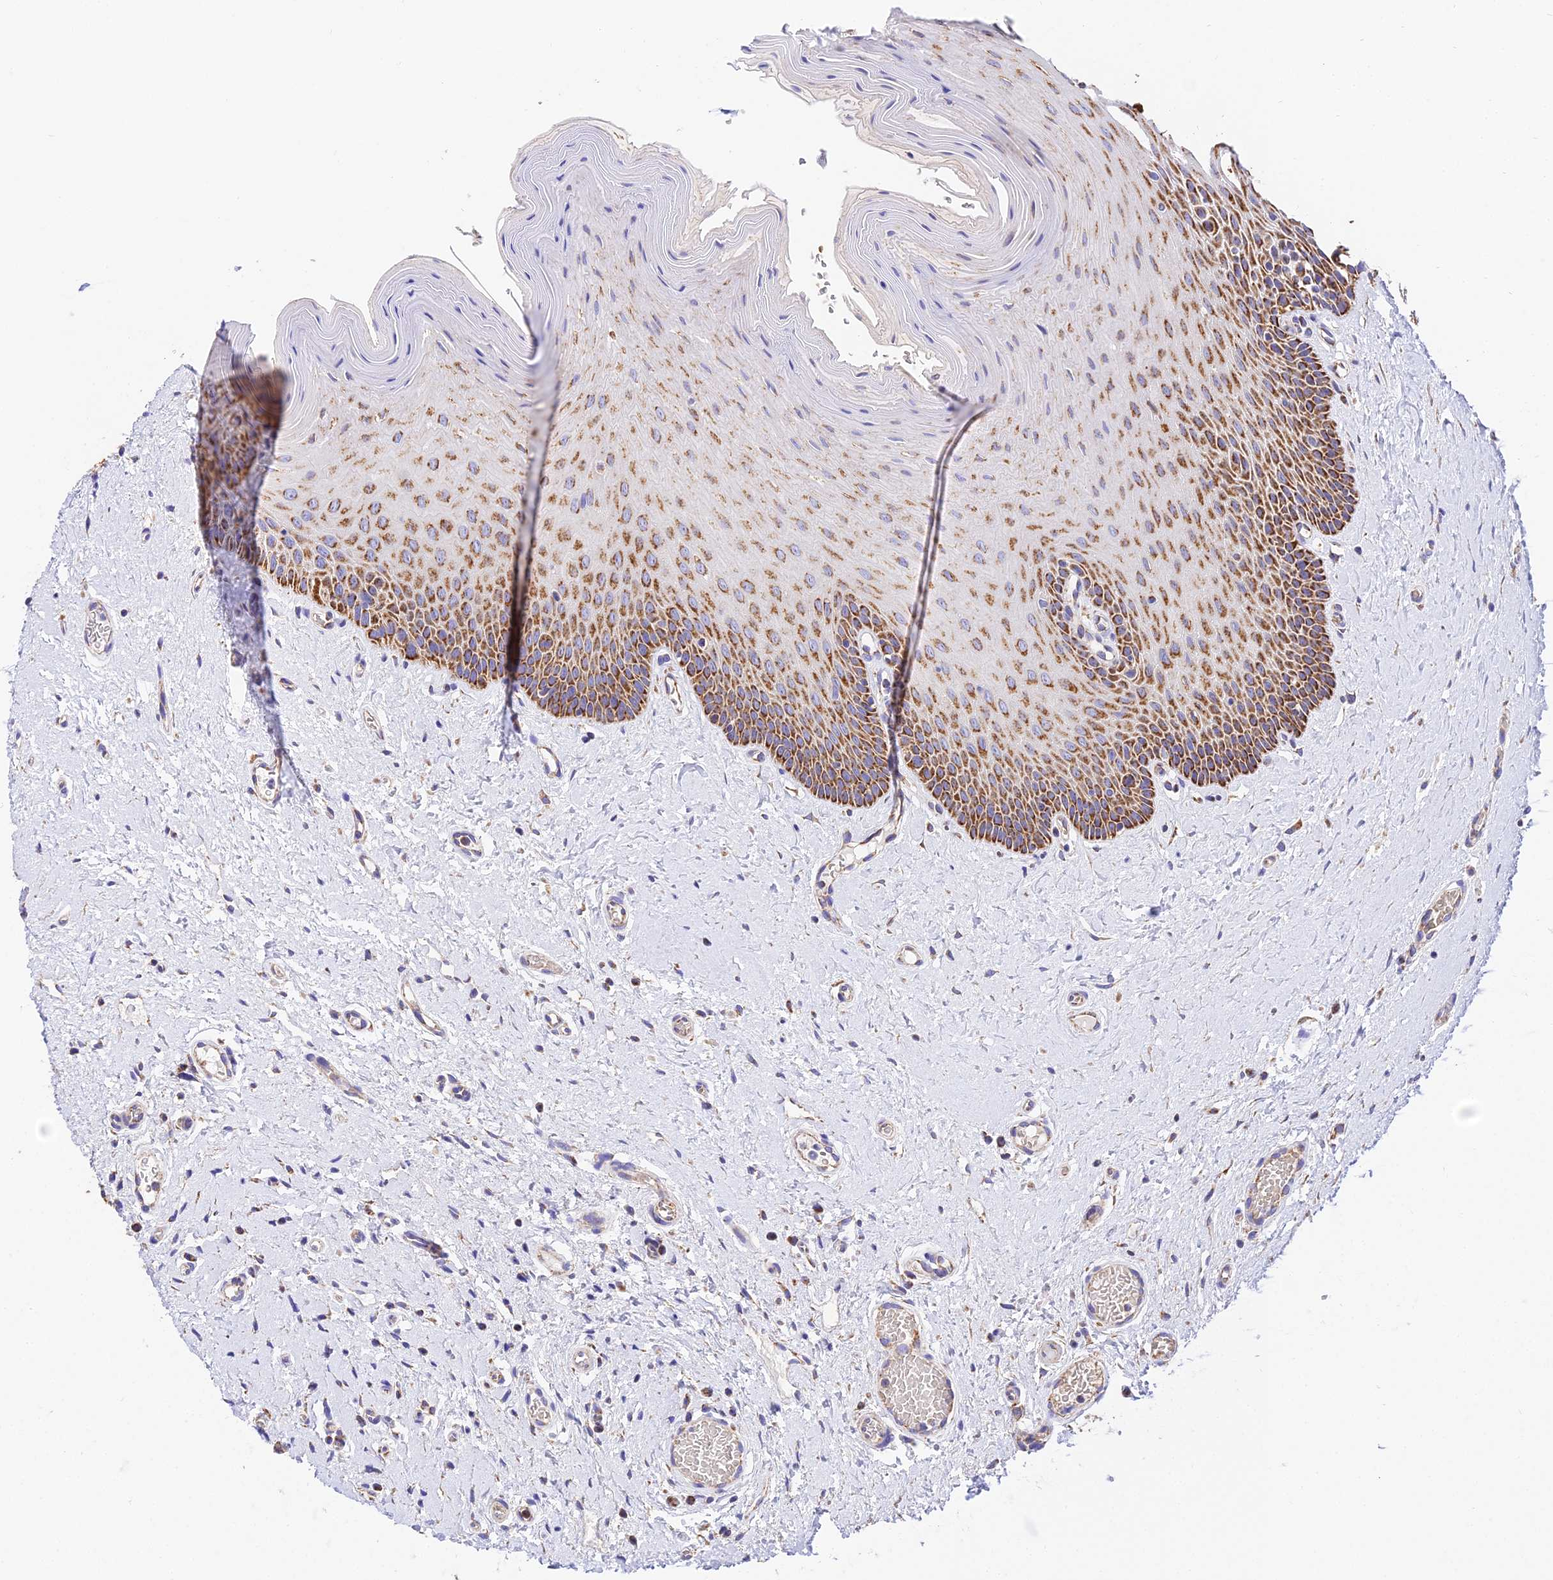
{"staining": {"intensity": "moderate", "quantity": ">75%", "location": "cytoplasmic/membranous"}, "tissue": "oral mucosa", "cell_type": "Squamous epithelial cells", "image_type": "normal", "snomed": [{"axis": "morphology", "description": "Normal tissue, NOS"}, {"axis": "topography", "description": "Oral tissue"}, {"axis": "topography", "description": "Tounge, NOS"}], "caption": "Protein analysis of normal oral mucosa reveals moderate cytoplasmic/membranous positivity in about >75% of squamous epithelial cells.", "gene": "OCIAD1", "patient": {"sex": "male", "age": 47}}